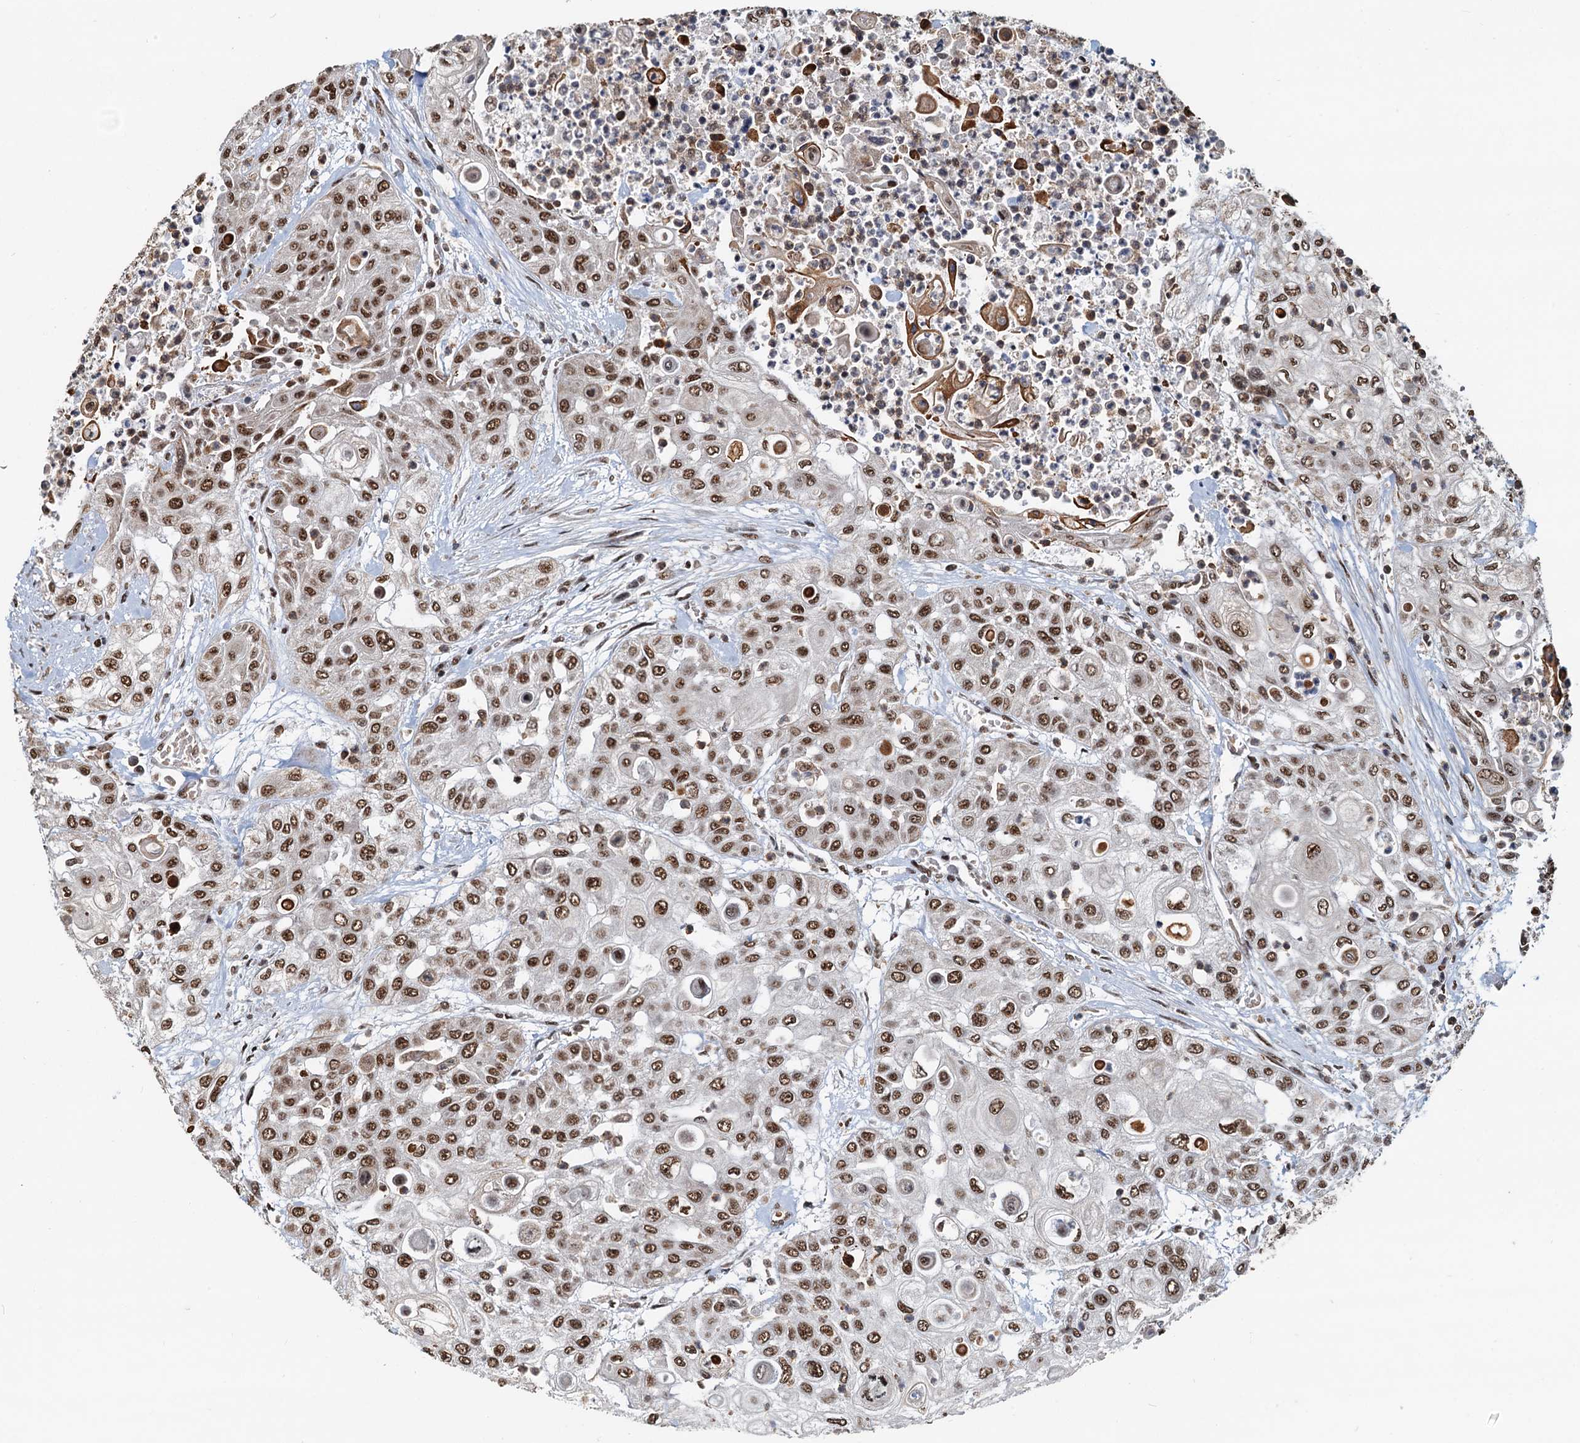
{"staining": {"intensity": "strong", "quantity": ">75%", "location": "nuclear"}, "tissue": "urothelial cancer", "cell_type": "Tumor cells", "image_type": "cancer", "snomed": [{"axis": "morphology", "description": "Urothelial carcinoma, High grade"}, {"axis": "topography", "description": "Urinary bladder"}], "caption": "Strong nuclear positivity is appreciated in approximately >75% of tumor cells in urothelial cancer. The staining was performed using DAB (3,3'-diaminobenzidine), with brown indicating positive protein expression. Nuclei are stained blue with hematoxylin.", "gene": "RSRC2", "patient": {"sex": "female", "age": 79}}